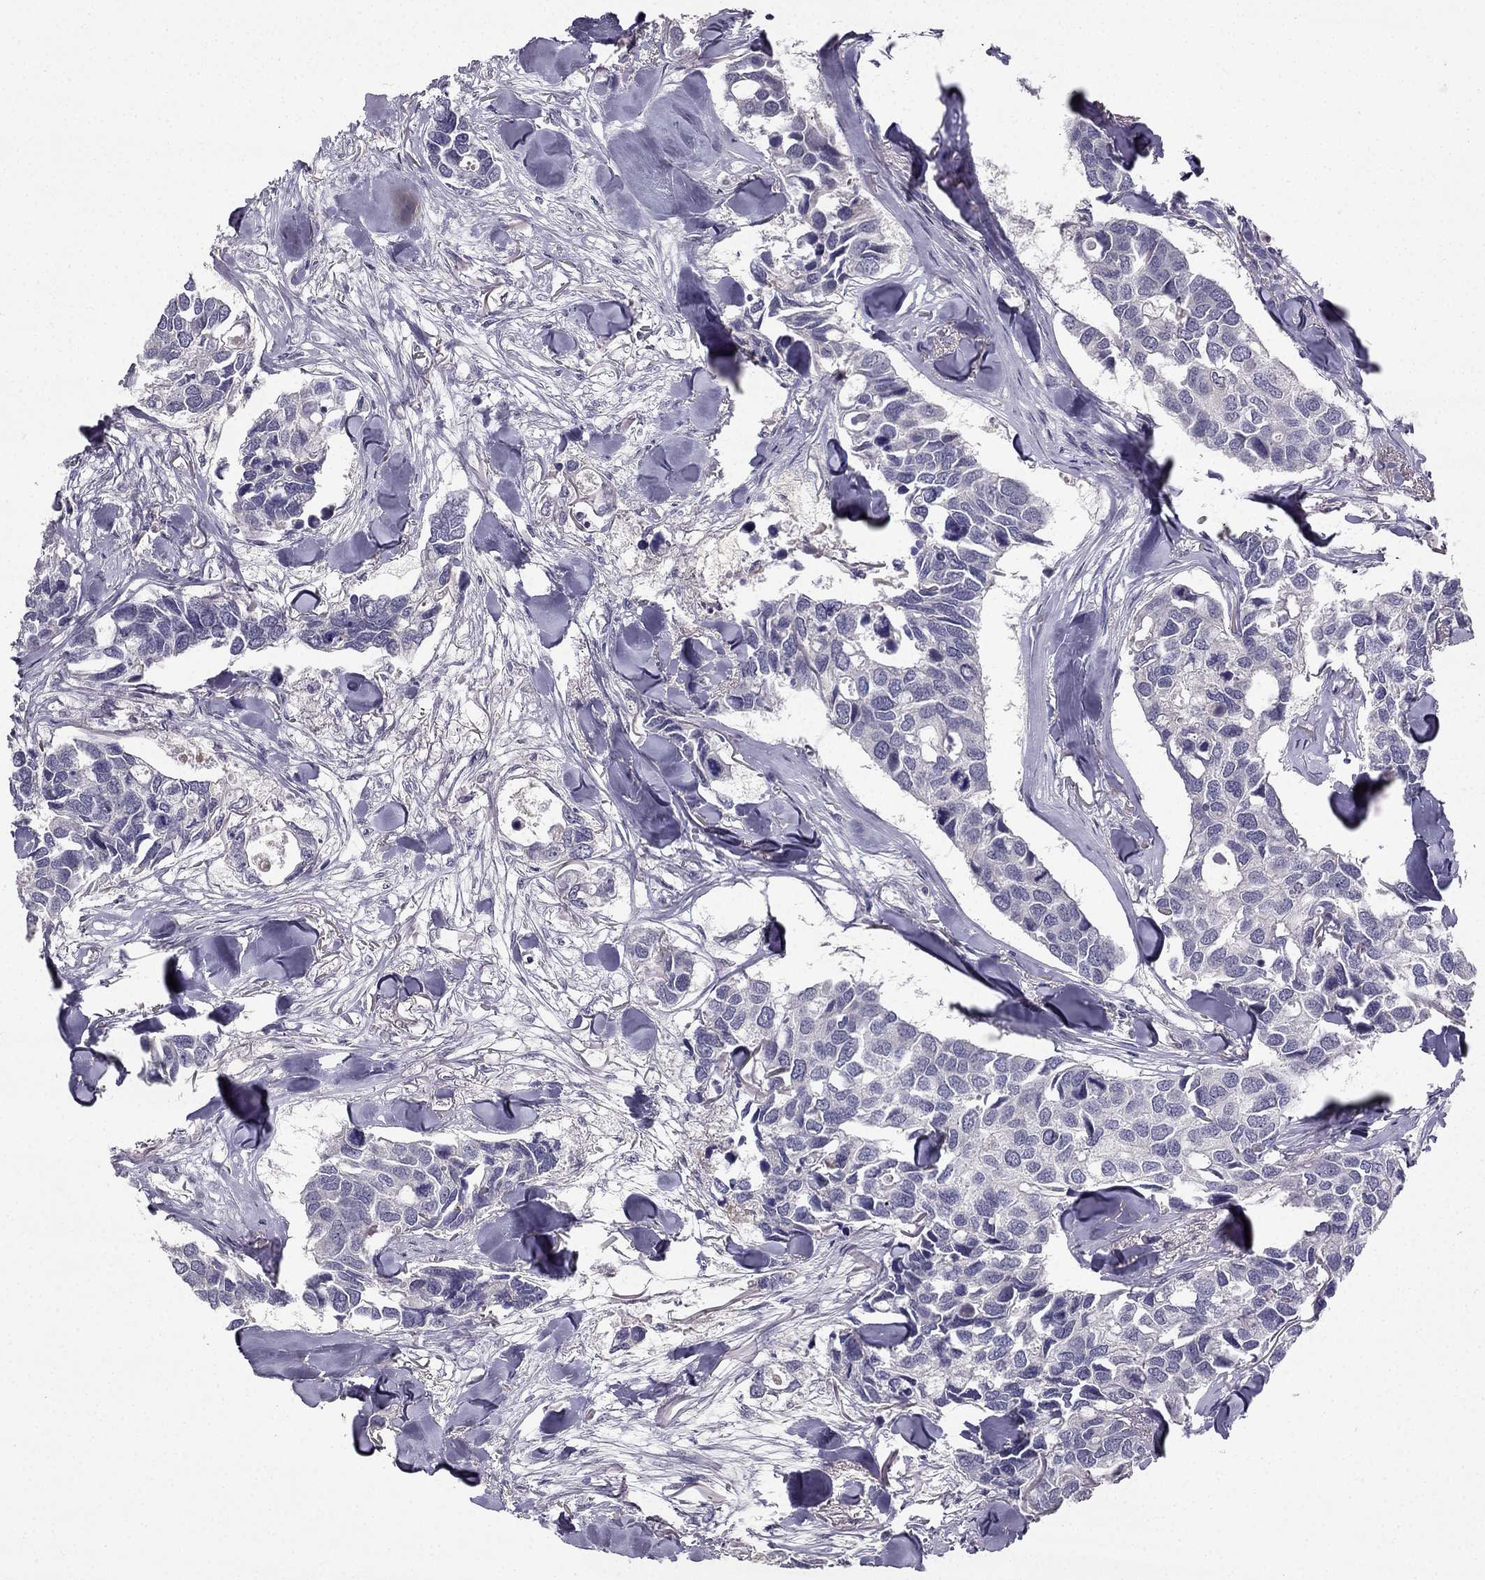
{"staining": {"intensity": "negative", "quantity": "none", "location": "none"}, "tissue": "breast cancer", "cell_type": "Tumor cells", "image_type": "cancer", "snomed": [{"axis": "morphology", "description": "Duct carcinoma"}, {"axis": "topography", "description": "Breast"}], "caption": "This is an IHC photomicrograph of human breast cancer (invasive ductal carcinoma). There is no expression in tumor cells.", "gene": "NQO1", "patient": {"sex": "female", "age": 83}}